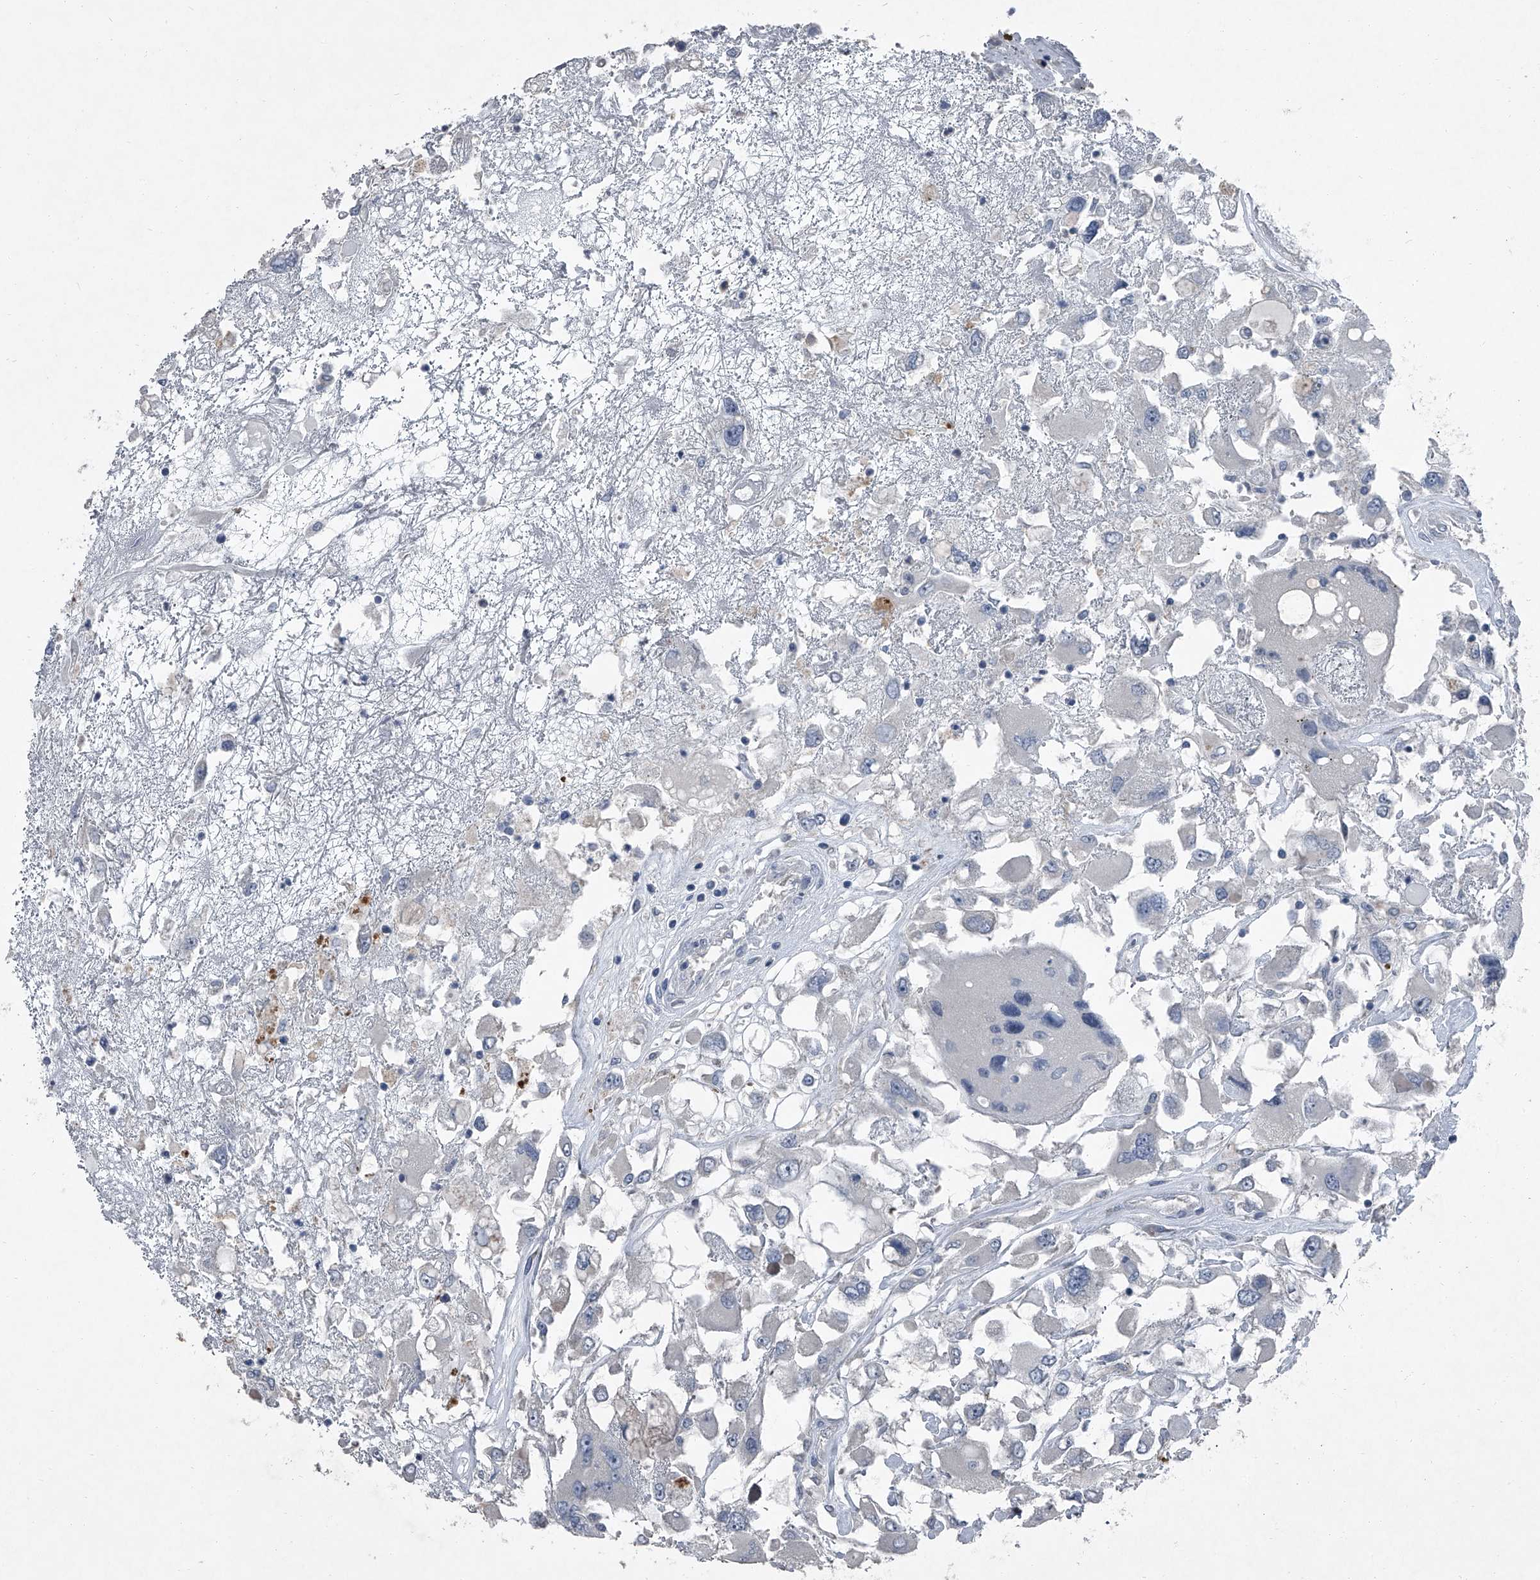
{"staining": {"intensity": "negative", "quantity": "none", "location": "none"}, "tissue": "renal cancer", "cell_type": "Tumor cells", "image_type": "cancer", "snomed": [{"axis": "morphology", "description": "Adenocarcinoma, NOS"}, {"axis": "topography", "description": "Kidney"}], "caption": "This is a micrograph of IHC staining of renal cancer (adenocarcinoma), which shows no expression in tumor cells.", "gene": "HEPHL1", "patient": {"sex": "female", "age": 52}}